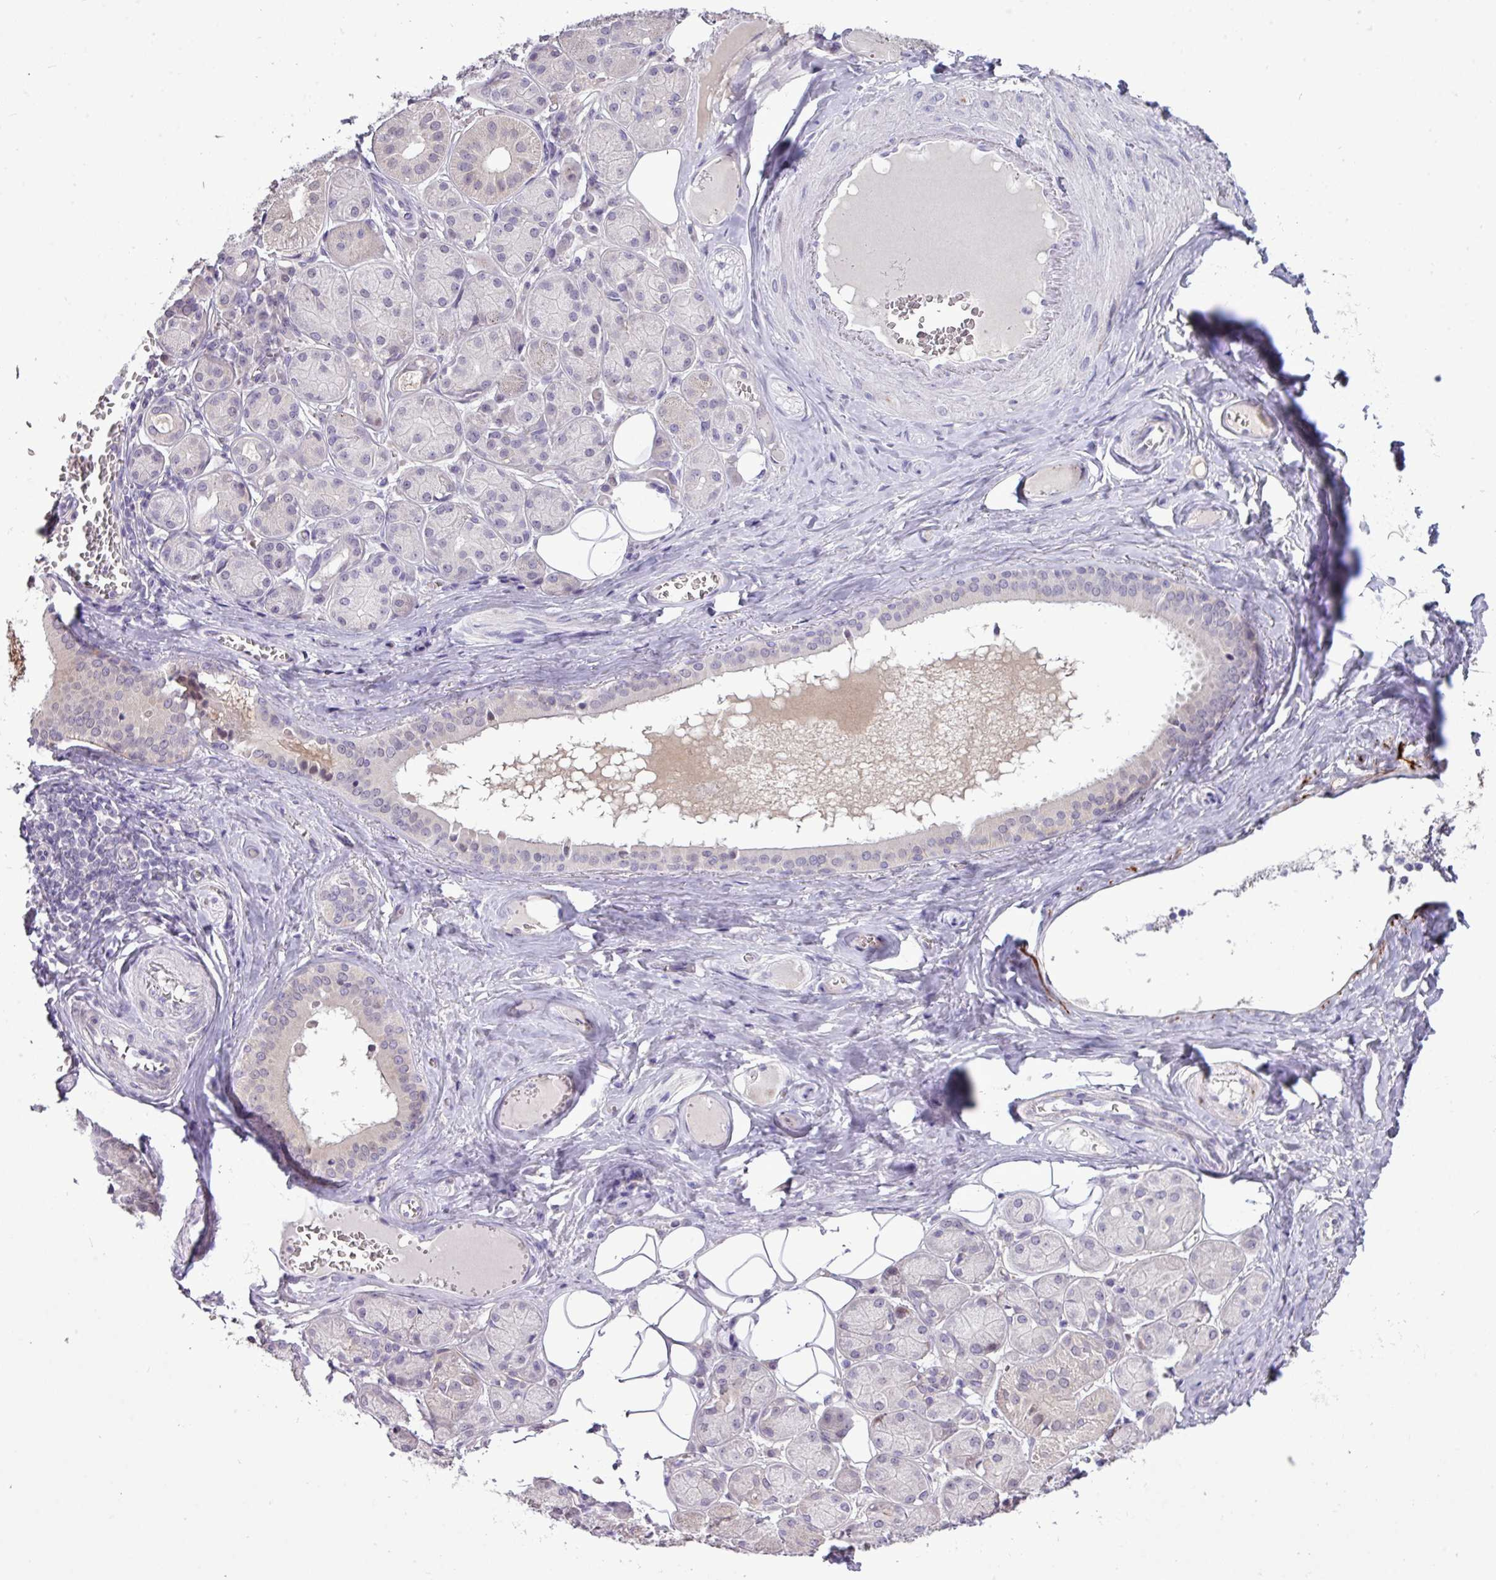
{"staining": {"intensity": "moderate", "quantity": "<25%", "location": "cytoplasmic/membranous,nuclear"}, "tissue": "salivary gland", "cell_type": "Glandular cells", "image_type": "normal", "snomed": [{"axis": "morphology", "description": "Squamous cell carcinoma, NOS"}, {"axis": "topography", "description": "Skin"}, {"axis": "topography", "description": "Head-Neck"}], "caption": "IHC image of normal salivary gland: human salivary gland stained using immunohistochemistry (IHC) shows low levels of moderate protein expression localized specifically in the cytoplasmic/membranous,nuclear of glandular cells, appearing as a cytoplasmic/membranous,nuclear brown color.", "gene": "RIPPLY1", "patient": {"sex": "male", "age": 80}}